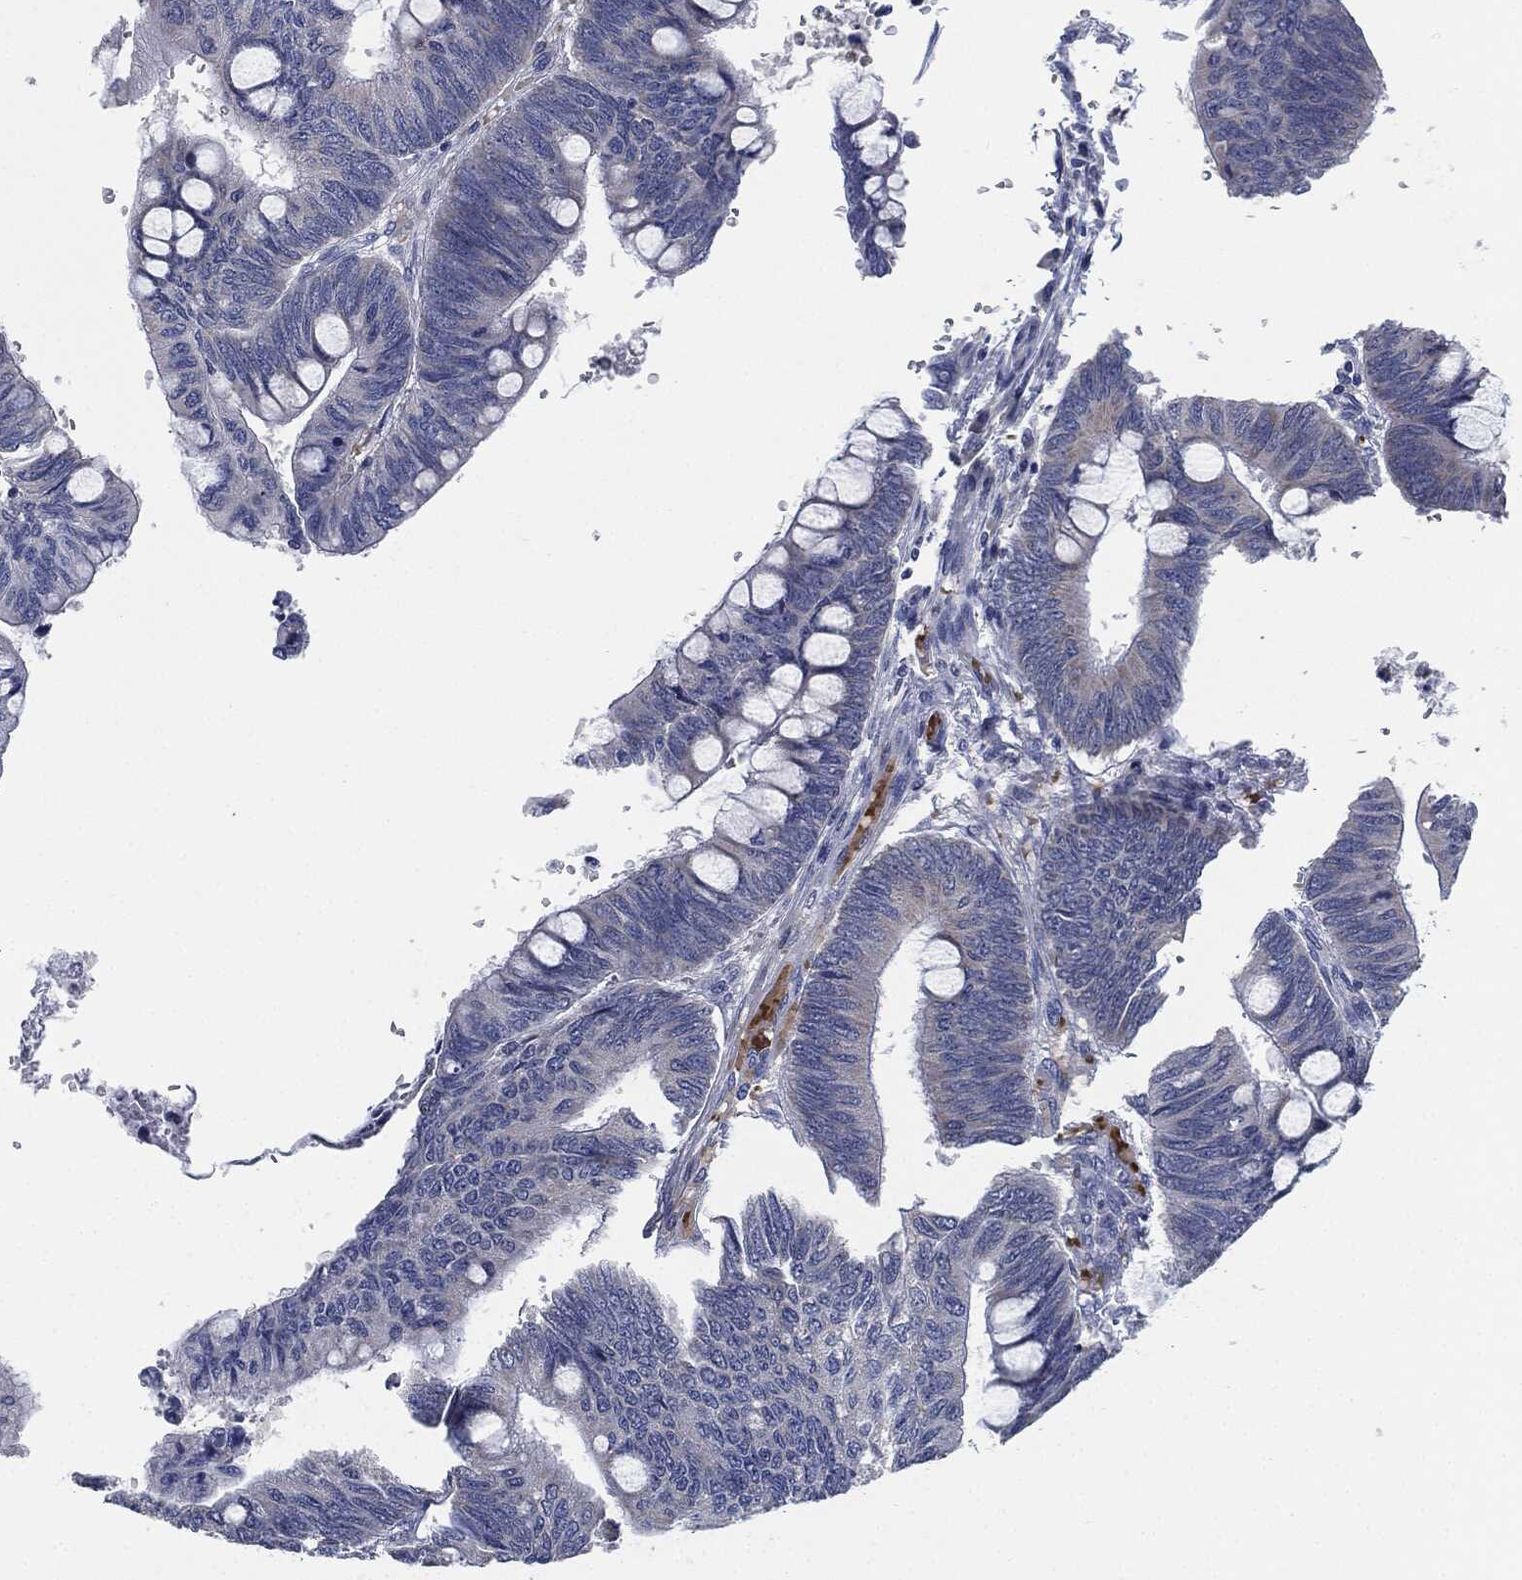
{"staining": {"intensity": "negative", "quantity": "none", "location": "none"}, "tissue": "colorectal cancer", "cell_type": "Tumor cells", "image_type": "cancer", "snomed": [{"axis": "morphology", "description": "Normal tissue, NOS"}, {"axis": "morphology", "description": "Adenocarcinoma, NOS"}, {"axis": "topography", "description": "Rectum"}, {"axis": "topography", "description": "Peripheral nerve tissue"}], "caption": "High magnification brightfield microscopy of colorectal cancer stained with DAB (brown) and counterstained with hematoxylin (blue): tumor cells show no significant positivity.", "gene": "SIGLEC9", "patient": {"sex": "male", "age": 92}}